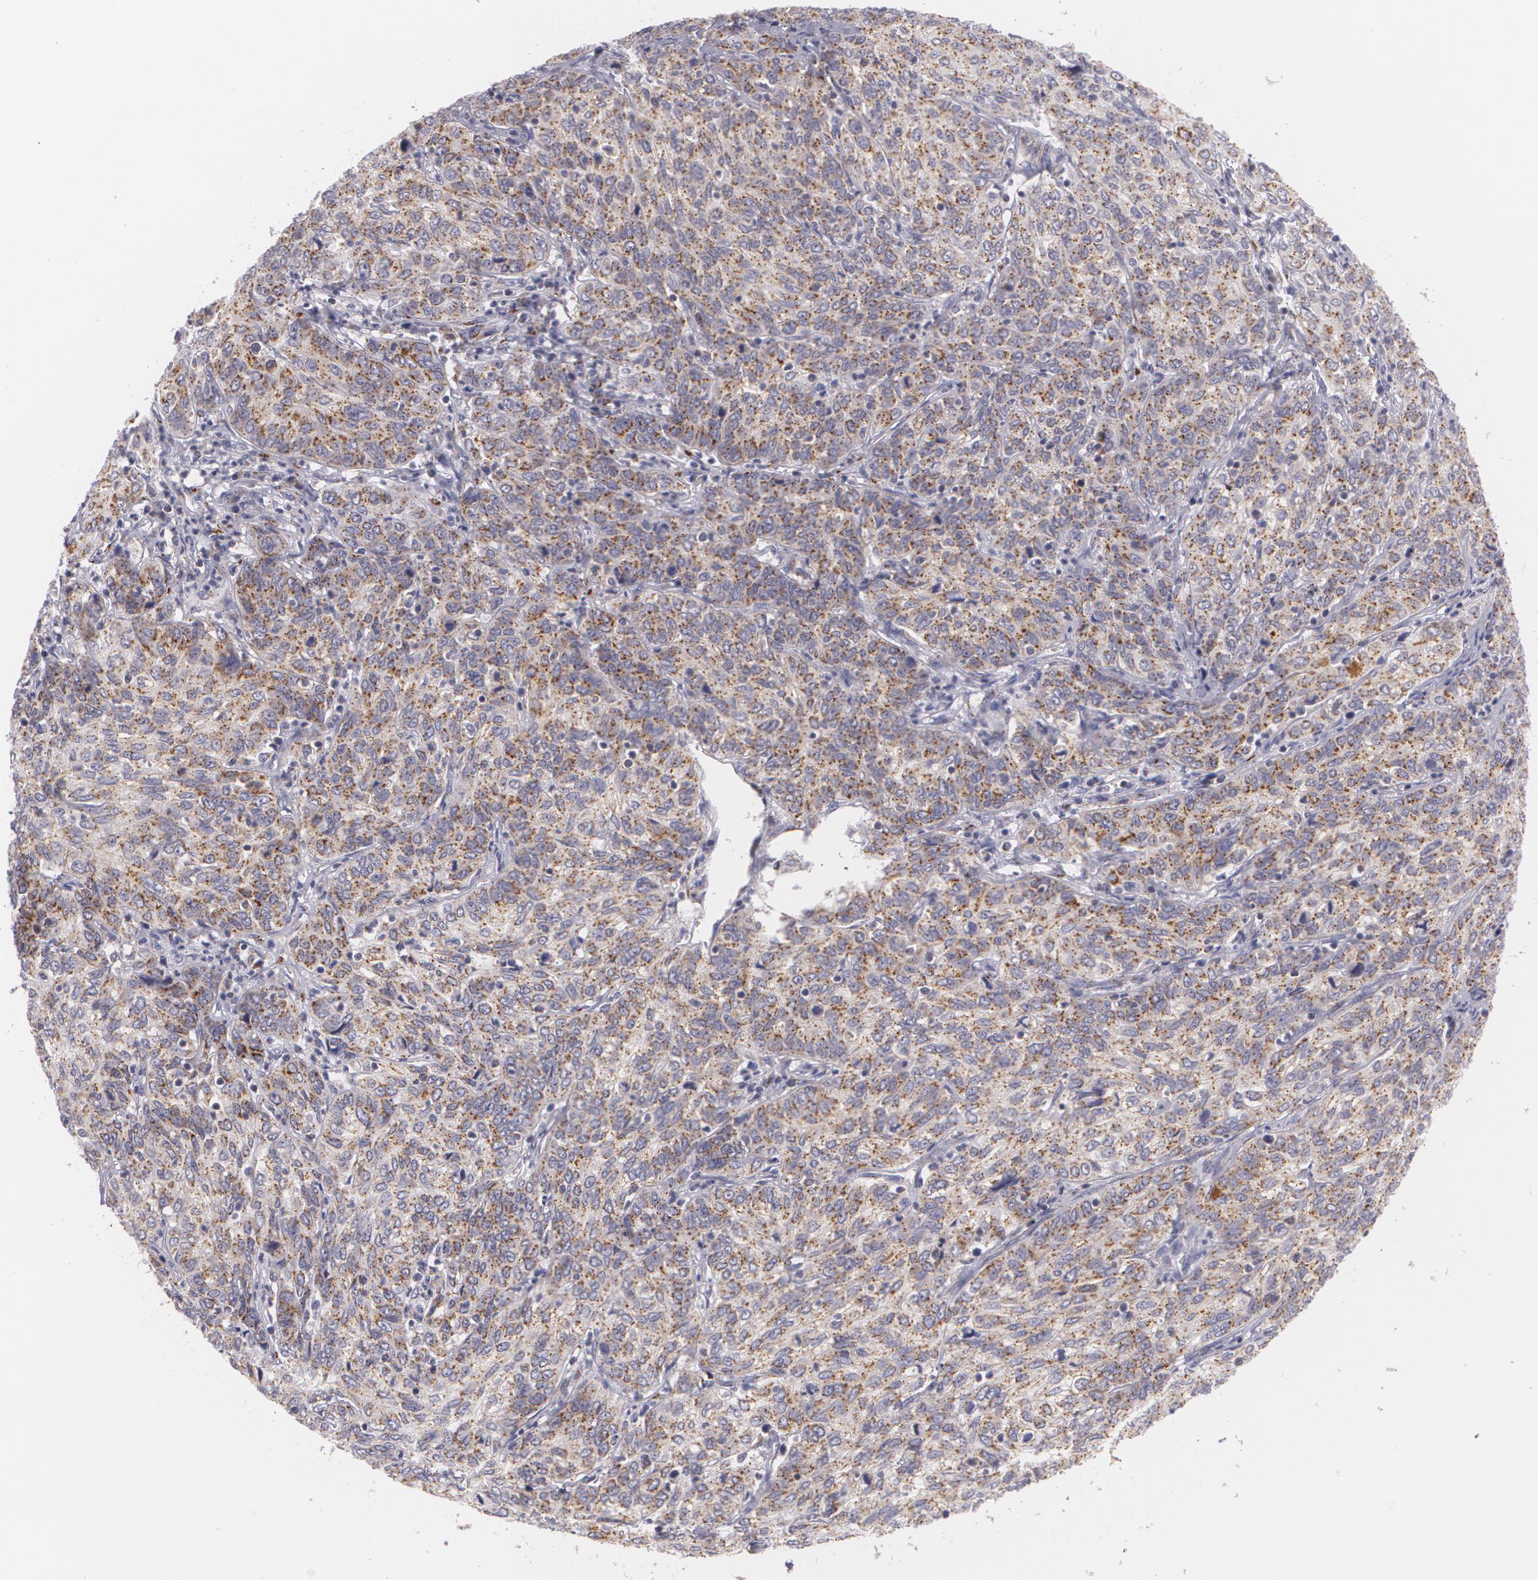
{"staining": {"intensity": "moderate", "quantity": ">75%", "location": "cytoplasmic/membranous"}, "tissue": "cervical cancer", "cell_type": "Tumor cells", "image_type": "cancer", "snomed": [{"axis": "morphology", "description": "Squamous cell carcinoma, NOS"}, {"axis": "topography", "description": "Cervix"}], "caption": "Tumor cells demonstrate moderate cytoplasmic/membranous expression in approximately >75% of cells in squamous cell carcinoma (cervical).", "gene": "CILK1", "patient": {"sex": "female", "age": 38}}